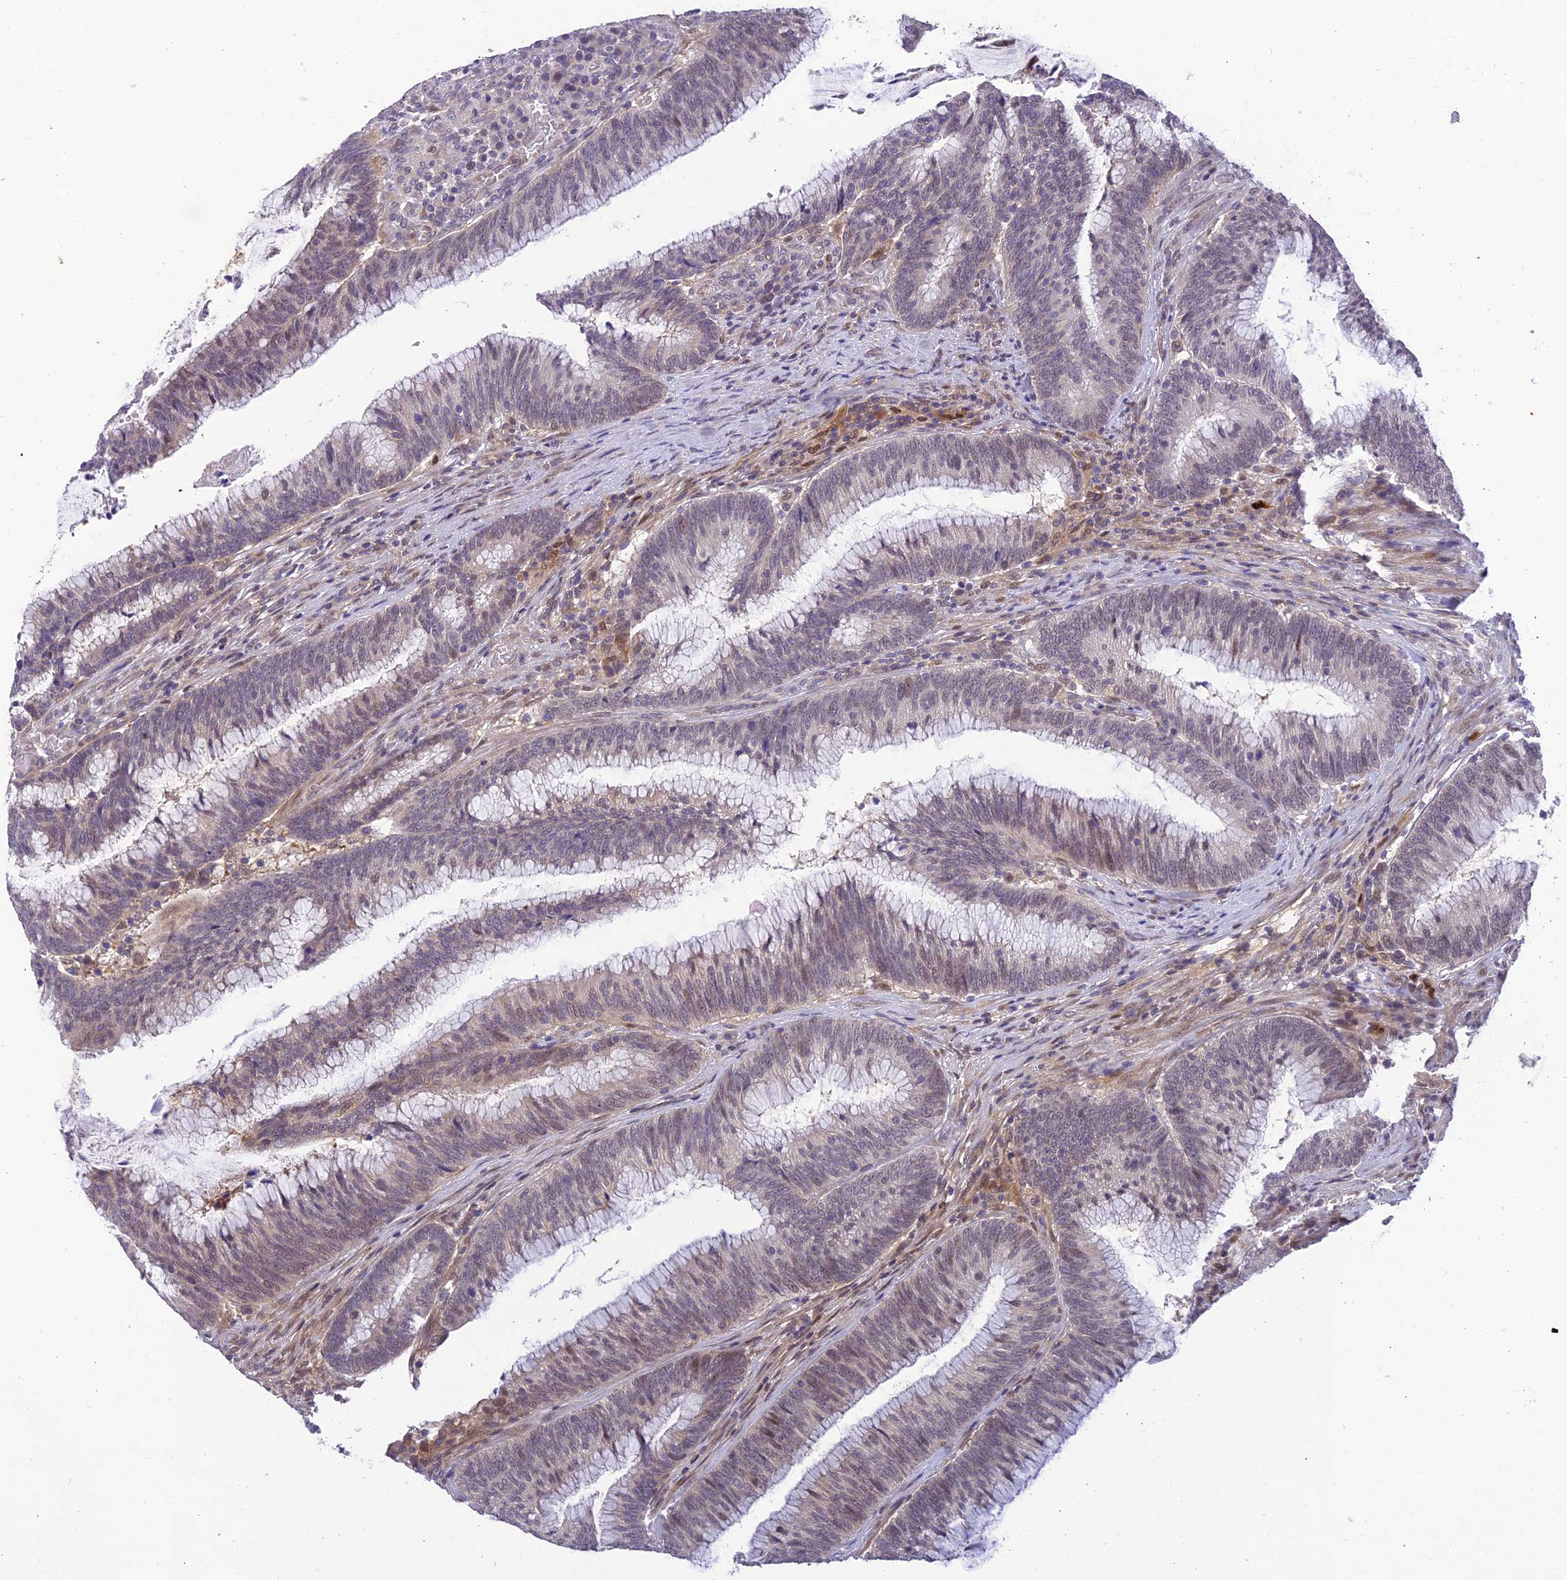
{"staining": {"intensity": "weak", "quantity": "<25%", "location": "nuclear"}, "tissue": "colorectal cancer", "cell_type": "Tumor cells", "image_type": "cancer", "snomed": [{"axis": "morphology", "description": "Adenocarcinoma, NOS"}, {"axis": "topography", "description": "Rectum"}], "caption": "Human colorectal cancer (adenocarcinoma) stained for a protein using immunohistochemistry shows no staining in tumor cells.", "gene": "BMT2", "patient": {"sex": "female", "age": 77}}